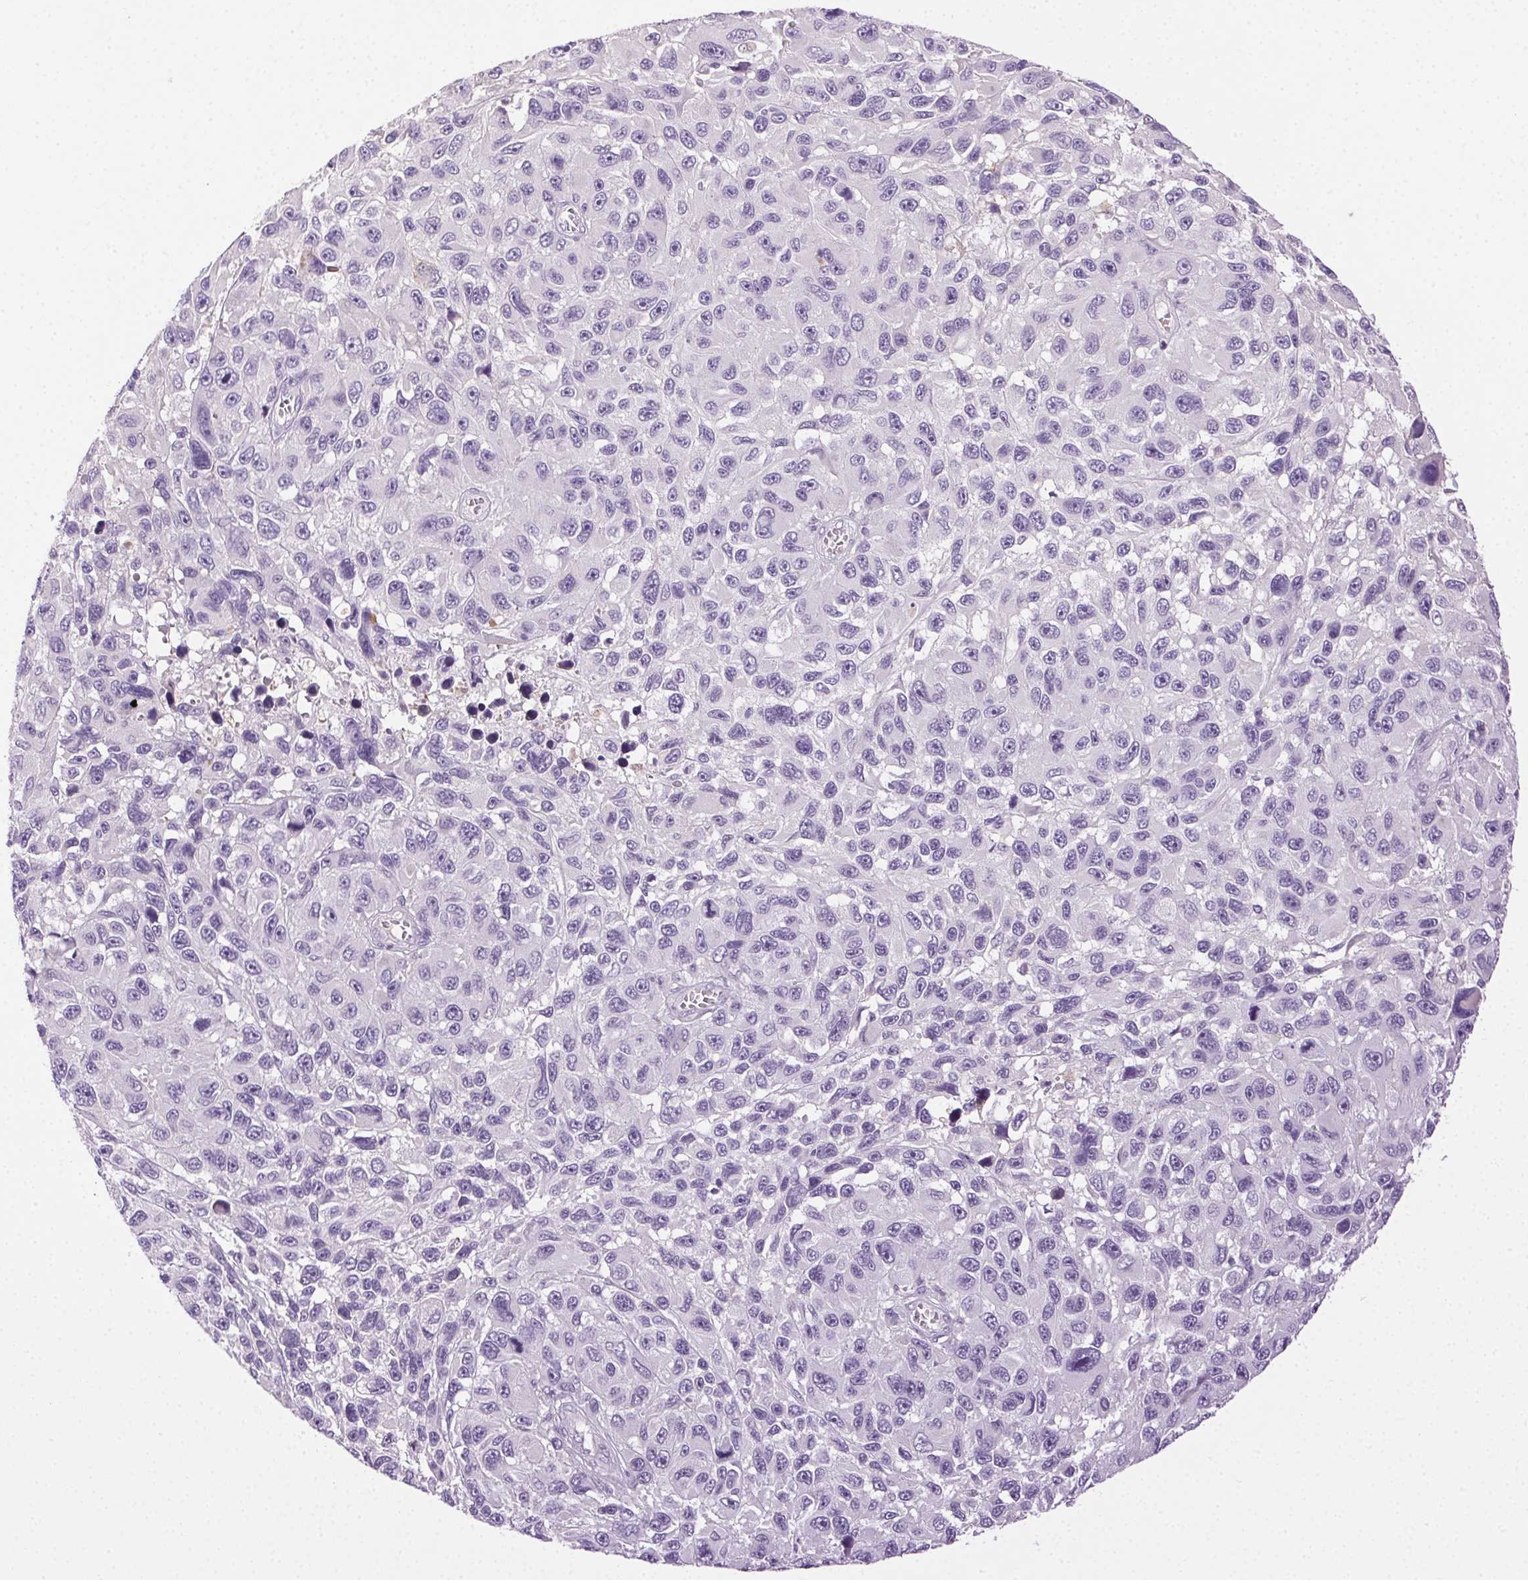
{"staining": {"intensity": "negative", "quantity": "none", "location": "none"}, "tissue": "melanoma", "cell_type": "Tumor cells", "image_type": "cancer", "snomed": [{"axis": "morphology", "description": "Malignant melanoma, NOS"}, {"axis": "topography", "description": "Skin"}], "caption": "Tumor cells are negative for protein expression in human malignant melanoma.", "gene": "BPIFB2", "patient": {"sex": "male", "age": 53}}